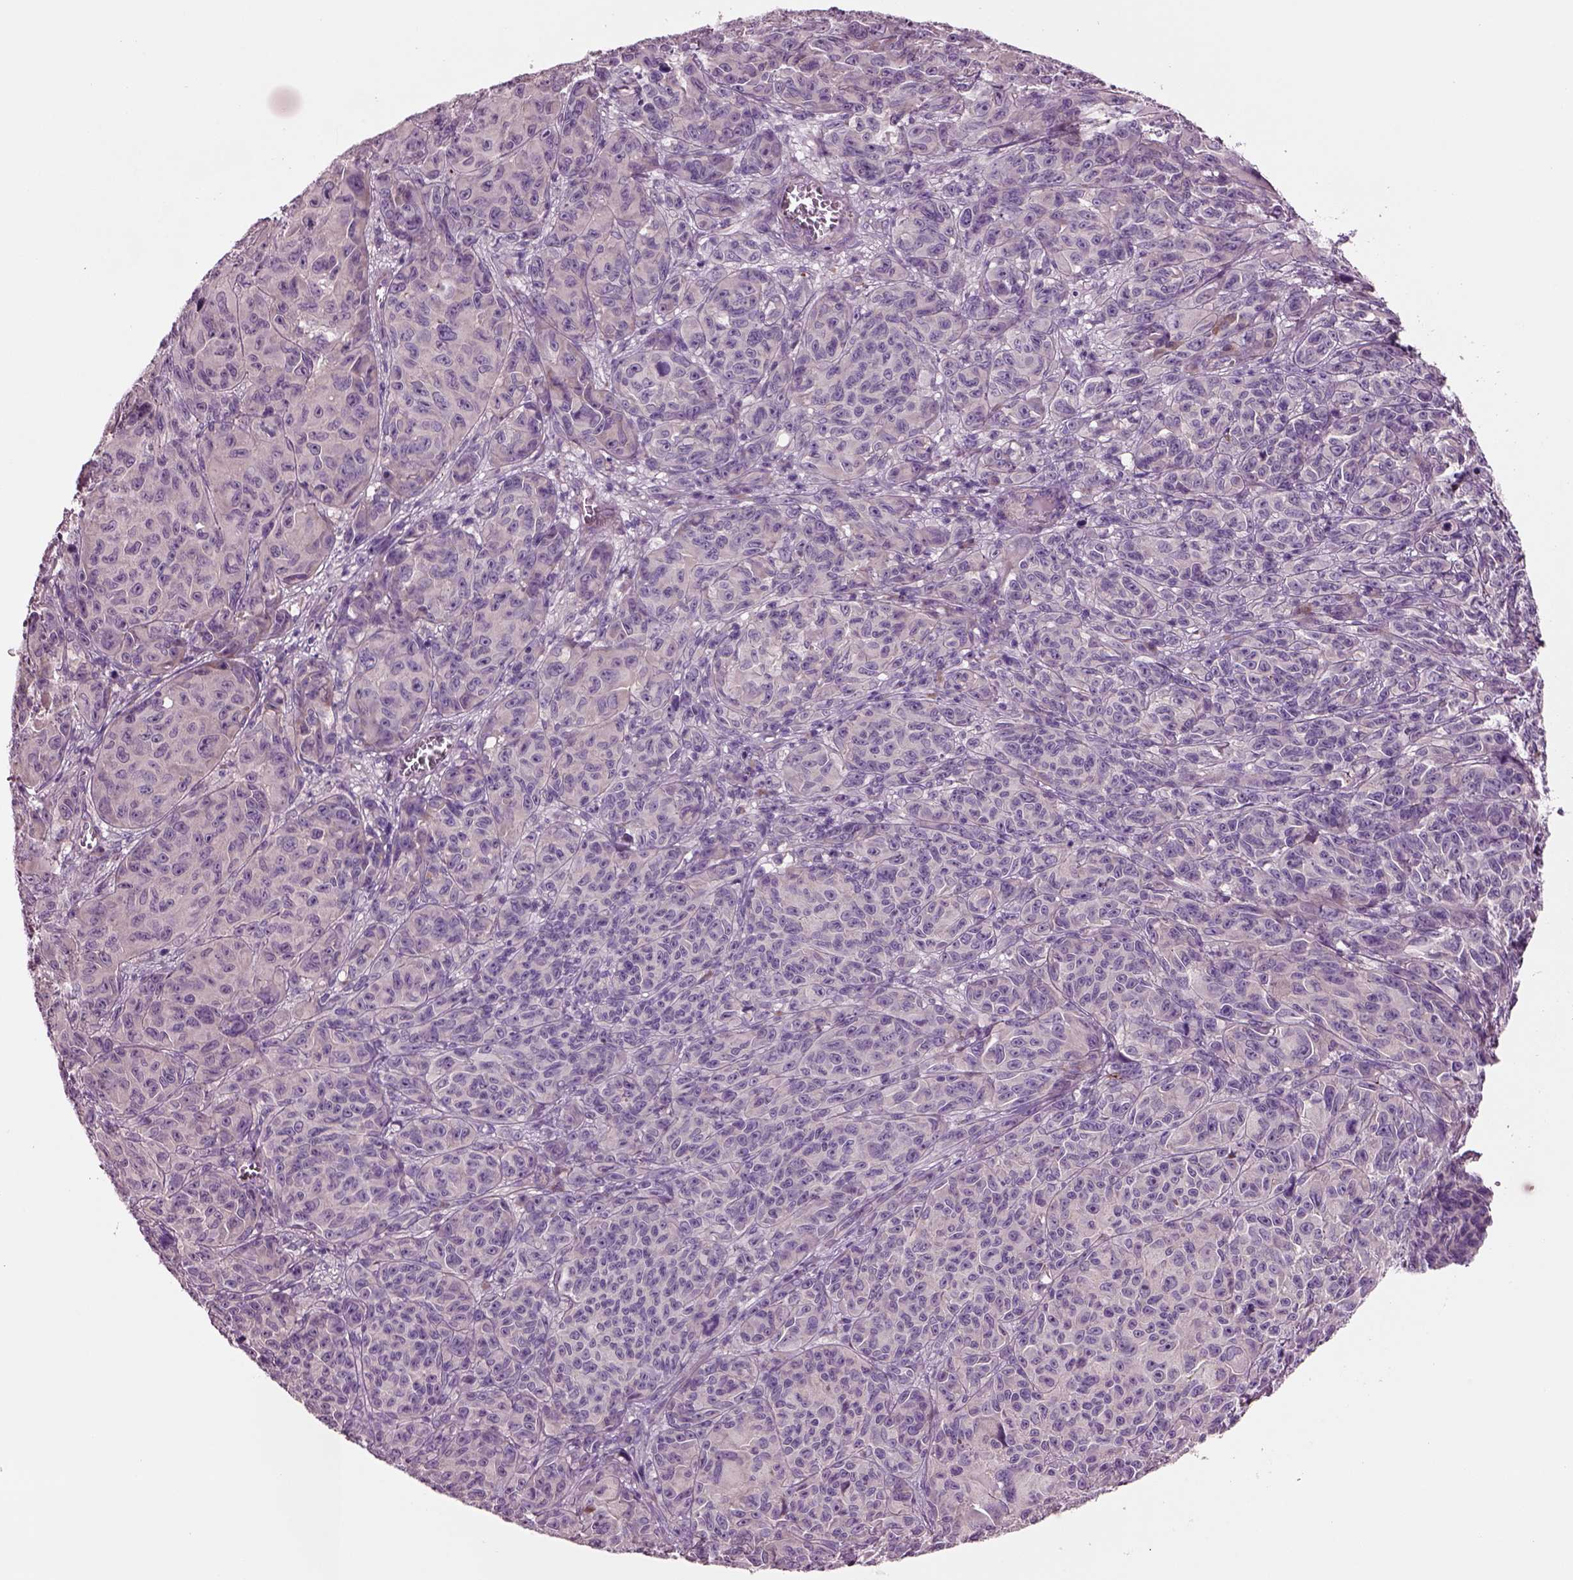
{"staining": {"intensity": "negative", "quantity": "none", "location": "none"}, "tissue": "melanoma", "cell_type": "Tumor cells", "image_type": "cancer", "snomed": [{"axis": "morphology", "description": "Malignant melanoma, NOS"}, {"axis": "topography", "description": "Vulva, labia, clitoris and Bartholin´s gland, NO"}], "caption": "Tumor cells show no significant staining in melanoma.", "gene": "PLPP7", "patient": {"sex": "female", "age": 75}}